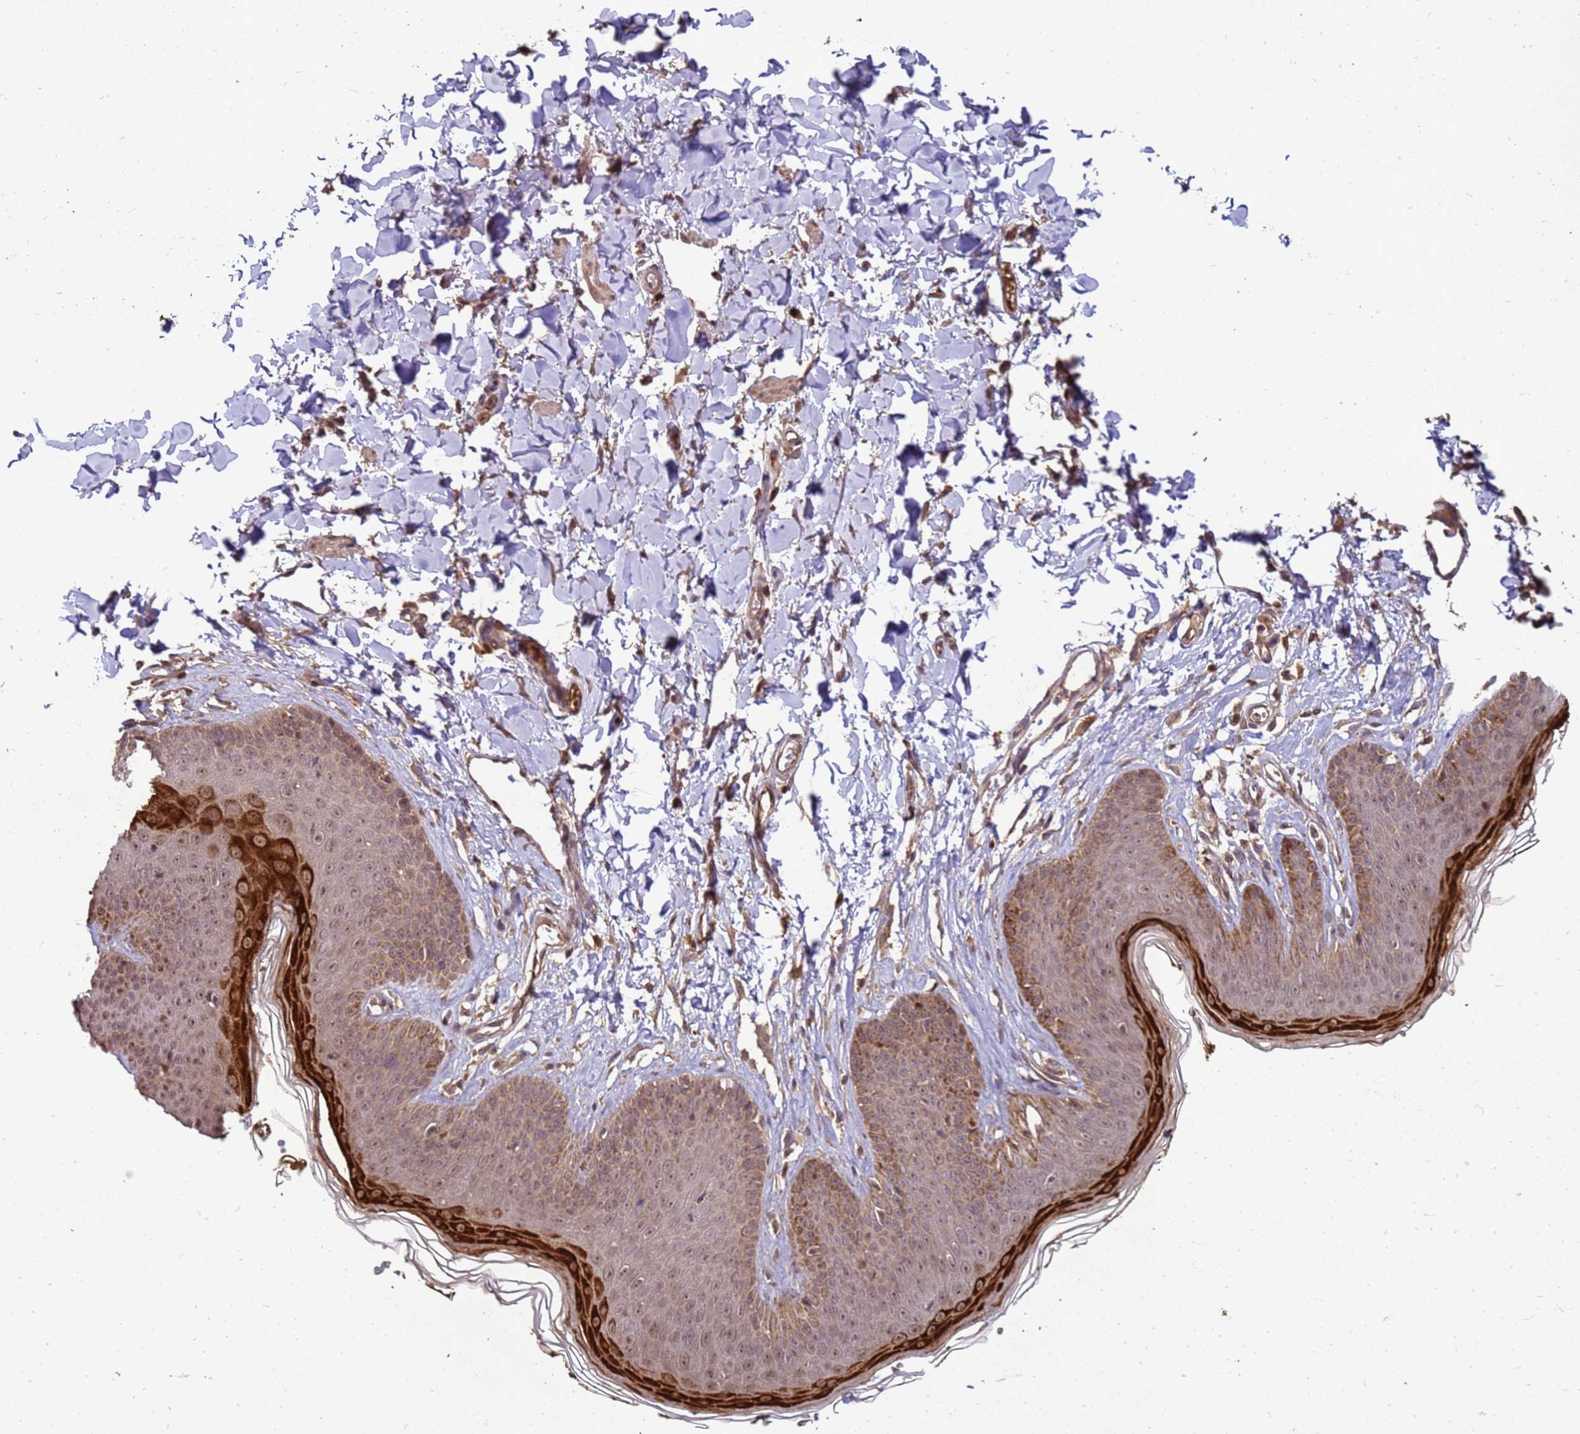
{"staining": {"intensity": "strong", "quantity": "<25%", "location": "cytoplasmic/membranous,nuclear"}, "tissue": "skin", "cell_type": "Epidermal cells", "image_type": "normal", "snomed": [{"axis": "morphology", "description": "Normal tissue, NOS"}, {"axis": "morphology", "description": "Squamous cell carcinoma, NOS"}, {"axis": "topography", "description": "Vulva"}], "caption": "Immunohistochemical staining of normal human skin exhibits medium levels of strong cytoplasmic/membranous,nuclear positivity in about <25% of epidermal cells. (brown staining indicates protein expression, while blue staining denotes nuclei).", "gene": "CRBN", "patient": {"sex": "female", "age": 85}}